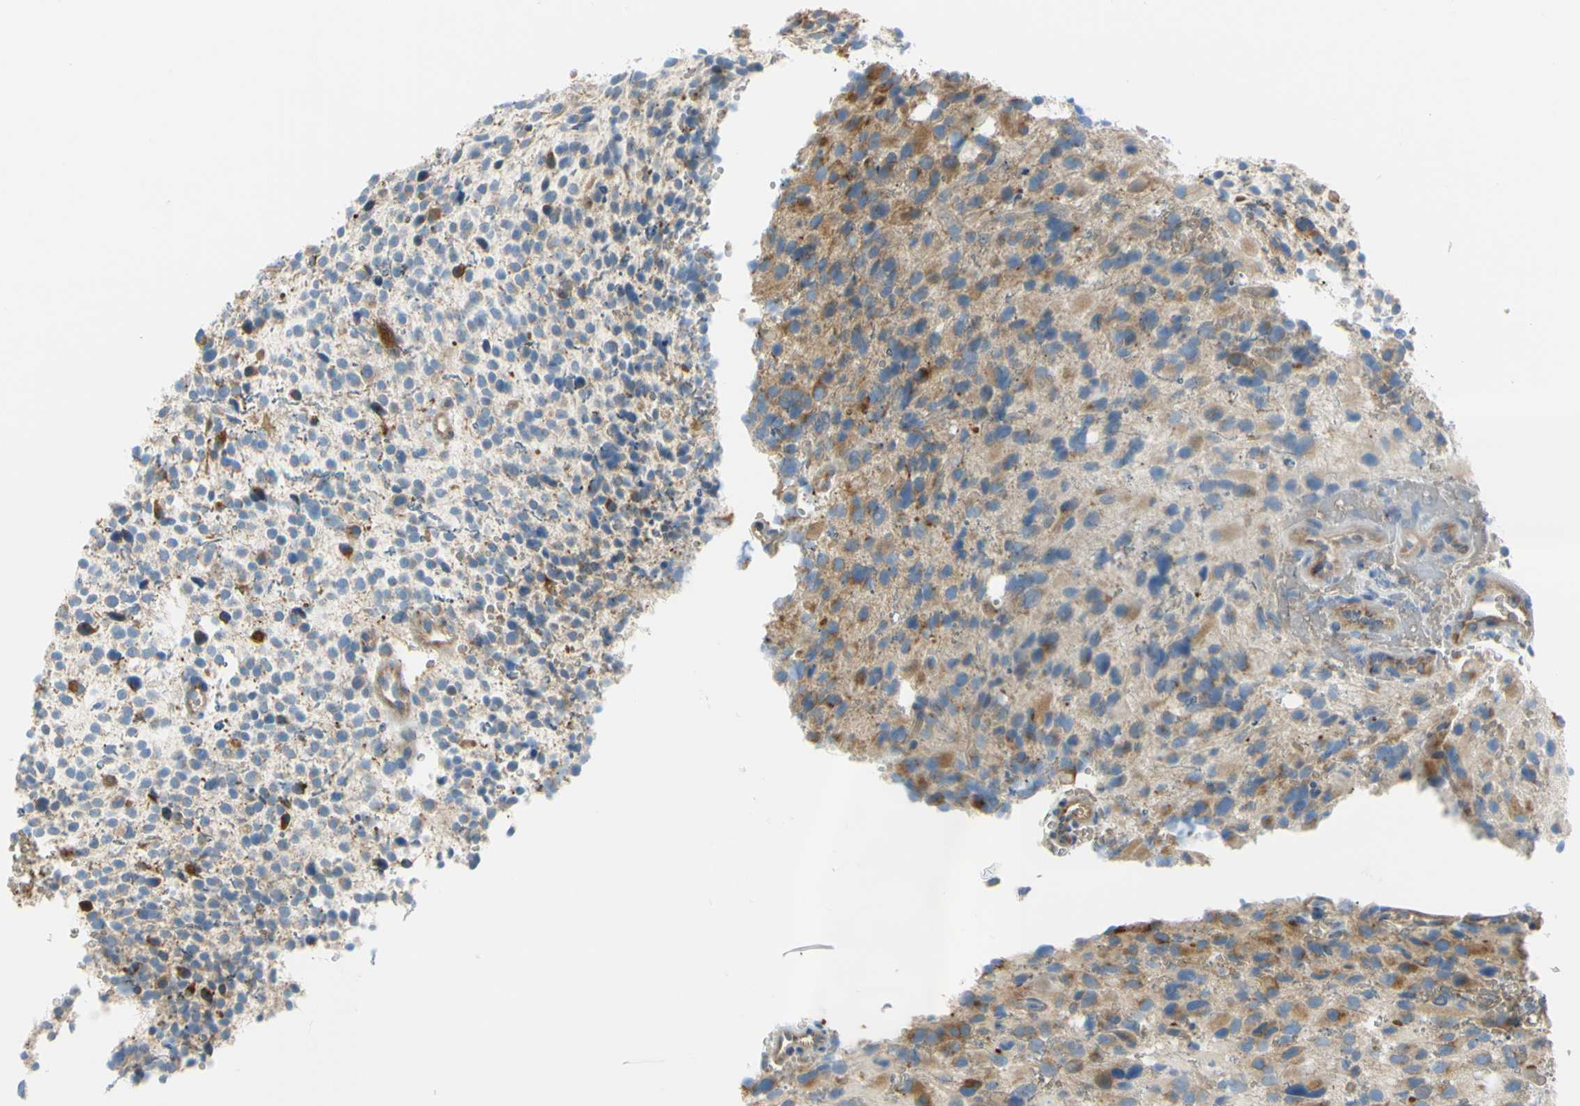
{"staining": {"intensity": "moderate", "quantity": "25%-75%", "location": "cytoplasmic/membranous"}, "tissue": "glioma", "cell_type": "Tumor cells", "image_type": "cancer", "snomed": [{"axis": "morphology", "description": "Glioma, malignant, High grade"}, {"axis": "topography", "description": "Brain"}], "caption": "DAB (3,3'-diaminobenzidine) immunohistochemical staining of human malignant glioma (high-grade) displays moderate cytoplasmic/membranous protein expression in about 25%-75% of tumor cells.", "gene": "FRMD4B", "patient": {"sex": "male", "age": 48}}